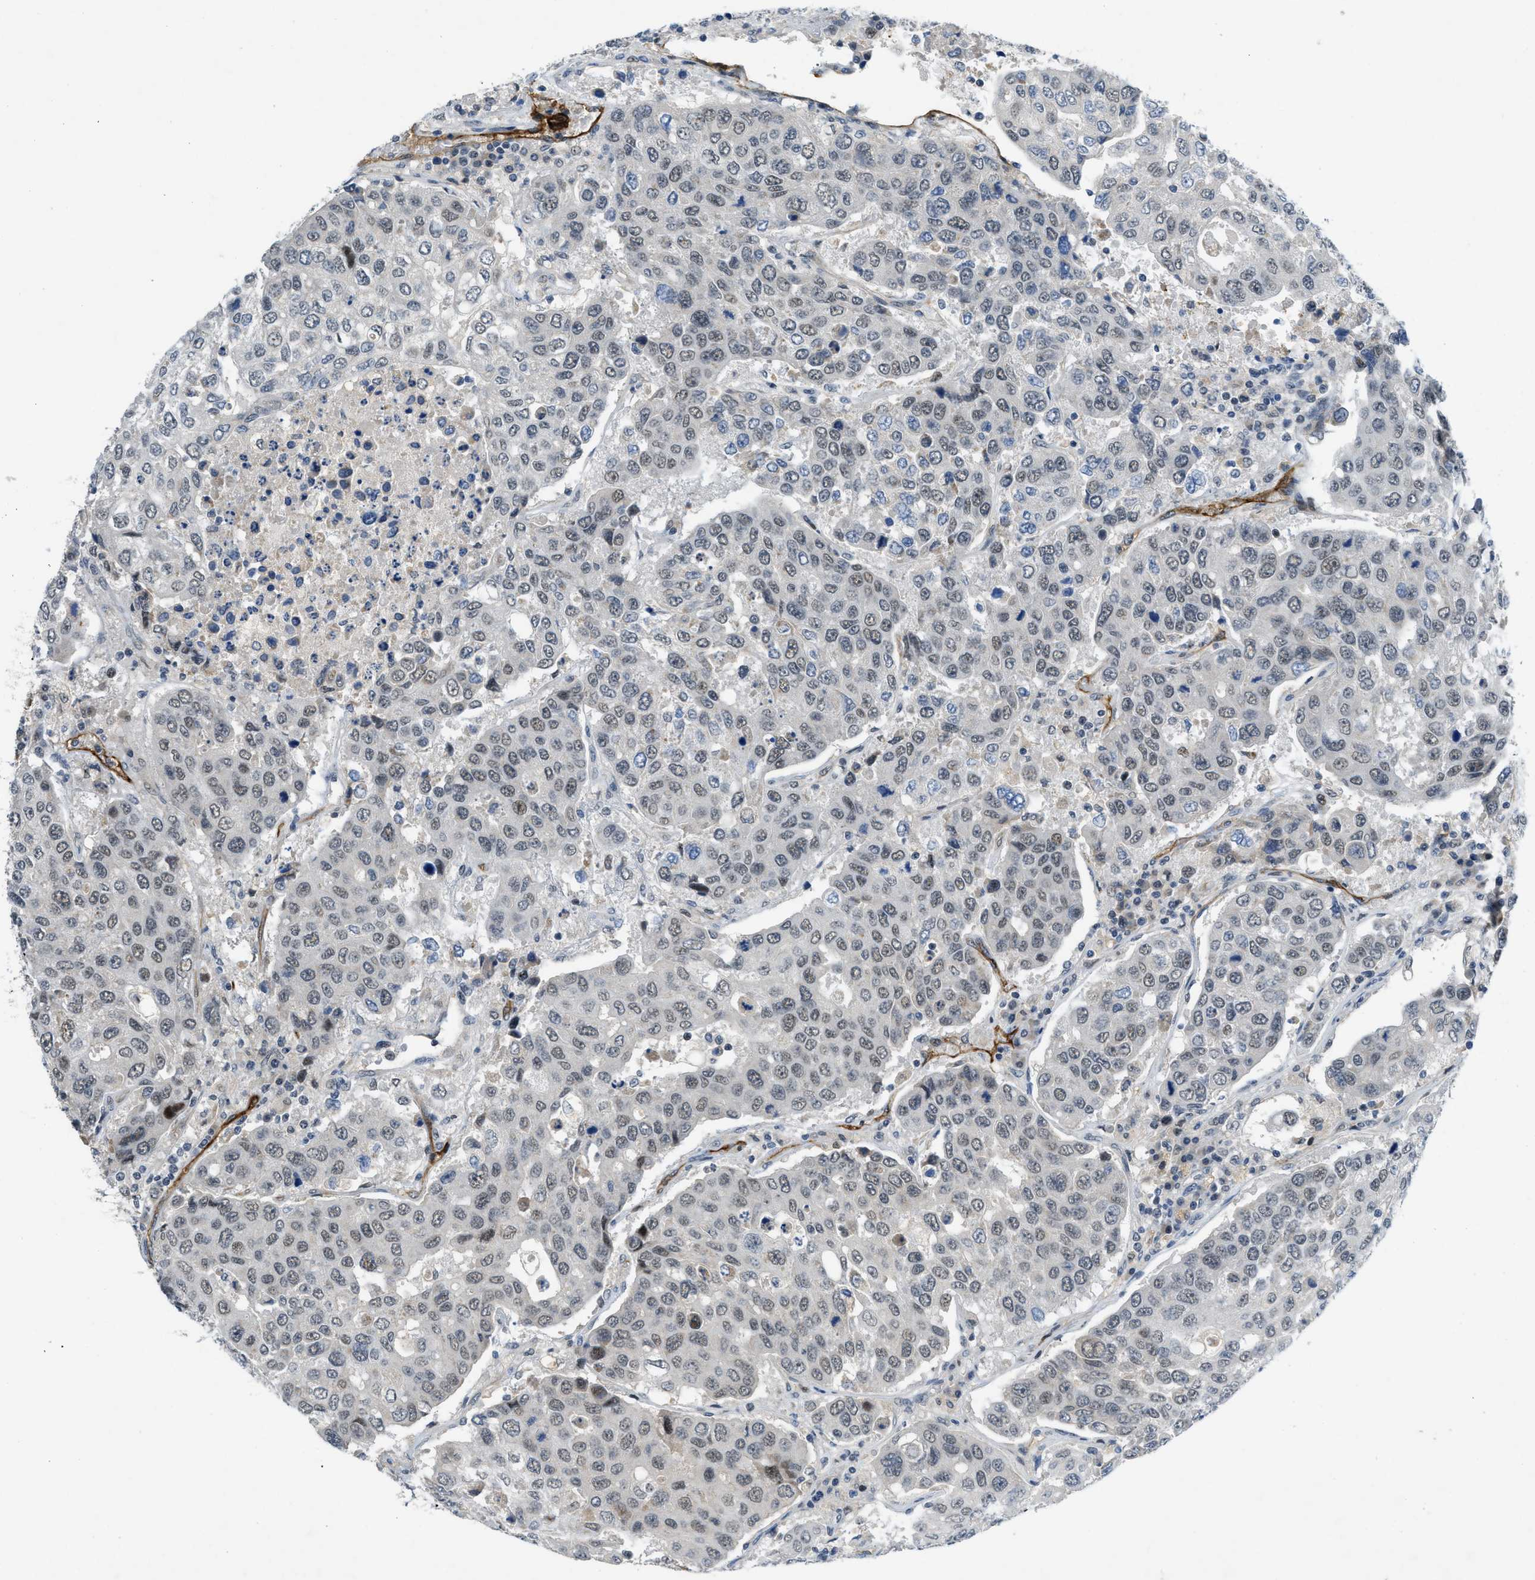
{"staining": {"intensity": "weak", "quantity": "<25%", "location": "nuclear"}, "tissue": "urothelial cancer", "cell_type": "Tumor cells", "image_type": "cancer", "snomed": [{"axis": "morphology", "description": "Urothelial carcinoma, High grade"}, {"axis": "topography", "description": "Lymph node"}, {"axis": "topography", "description": "Urinary bladder"}], "caption": "A histopathology image of urothelial cancer stained for a protein displays no brown staining in tumor cells.", "gene": "SLCO2A1", "patient": {"sex": "male", "age": 51}}